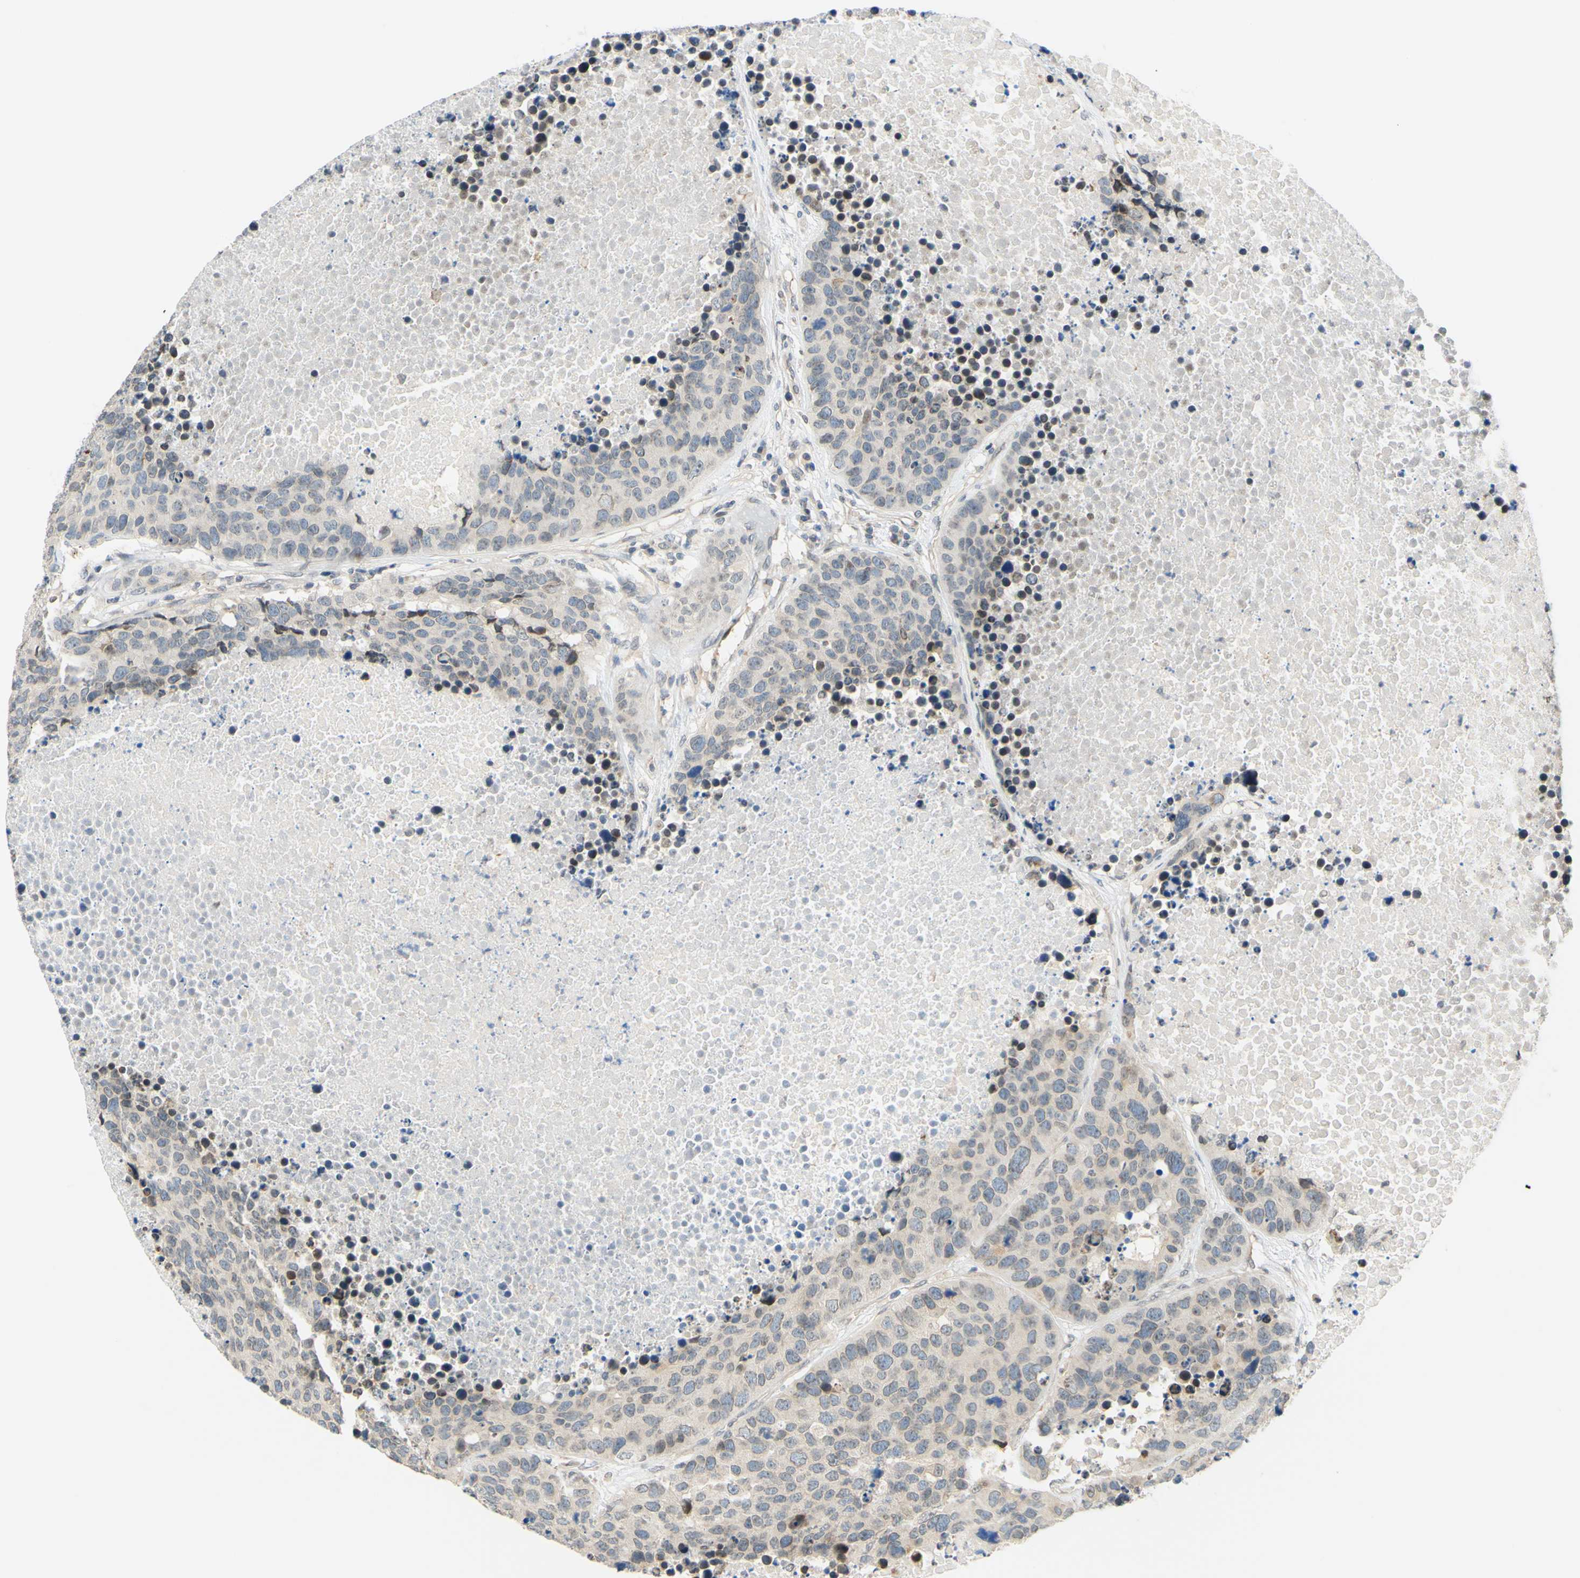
{"staining": {"intensity": "negative", "quantity": "none", "location": "none"}, "tissue": "carcinoid", "cell_type": "Tumor cells", "image_type": "cancer", "snomed": [{"axis": "morphology", "description": "Carcinoid, malignant, NOS"}, {"axis": "topography", "description": "Lung"}], "caption": "An IHC photomicrograph of carcinoid is shown. There is no staining in tumor cells of carcinoid.", "gene": "C2CD2L", "patient": {"sex": "male", "age": 60}}